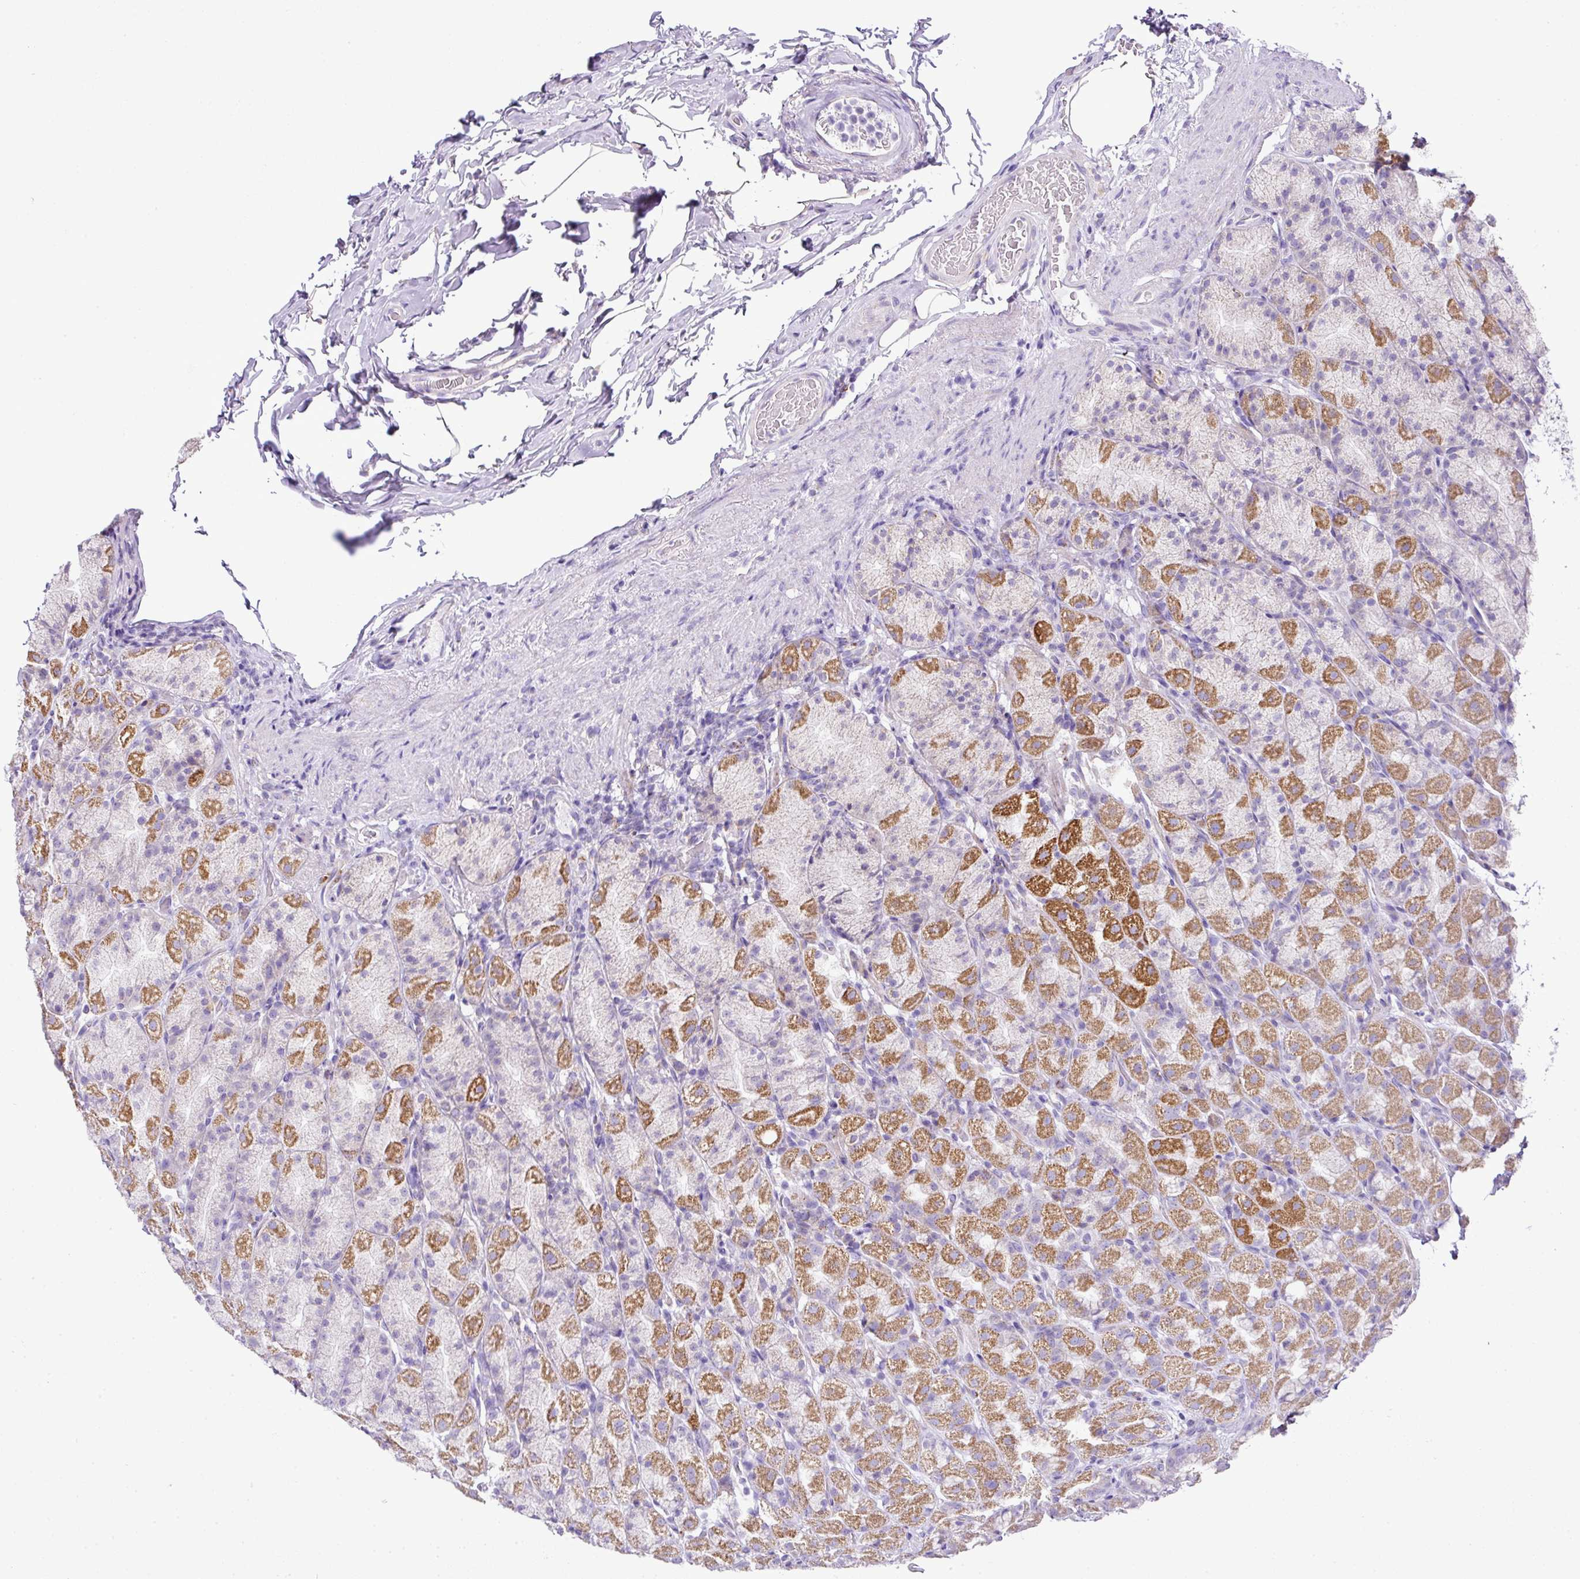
{"staining": {"intensity": "moderate", "quantity": "25%-75%", "location": "cytoplasmic/membranous"}, "tissue": "stomach", "cell_type": "Glandular cells", "image_type": "normal", "snomed": [{"axis": "morphology", "description": "Normal tissue, NOS"}, {"axis": "topography", "description": "Stomach, upper"}, {"axis": "topography", "description": "Stomach"}], "caption": "Approximately 25%-75% of glandular cells in normal stomach show moderate cytoplasmic/membranous protein expression as visualized by brown immunohistochemical staining.", "gene": "PGAP4", "patient": {"sex": "male", "age": 68}}